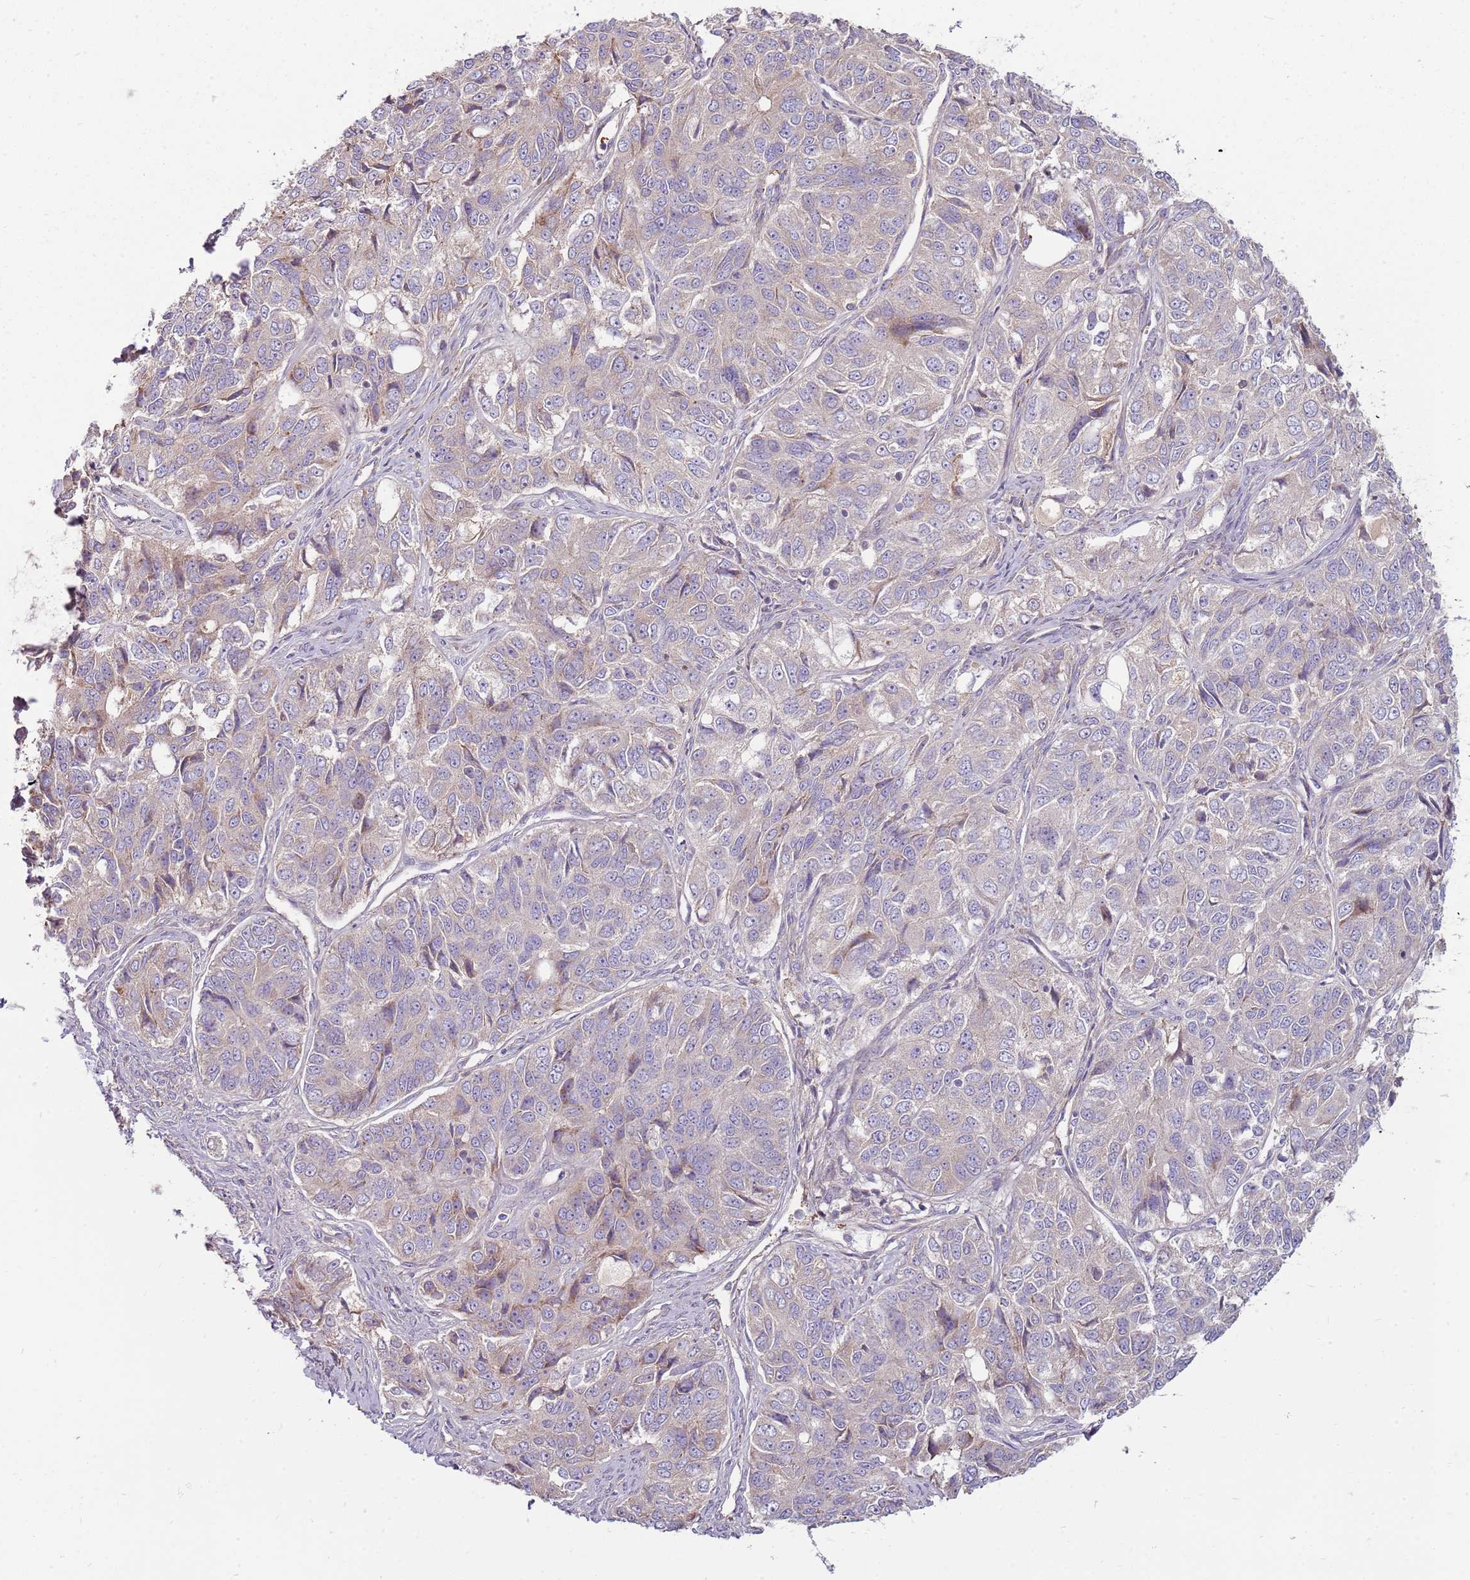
{"staining": {"intensity": "weak", "quantity": "<25%", "location": "cytoplasmic/membranous"}, "tissue": "ovarian cancer", "cell_type": "Tumor cells", "image_type": "cancer", "snomed": [{"axis": "morphology", "description": "Carcinoma, endometroid"}, {"axis": "topography", "description": "Ovary"}], "caption": "Tumor cells are negative for brown protein staining in endometroid carcinoma (ovarian).", "gene": "EMC1", "patient": {"sex": "female", "age": 51}}